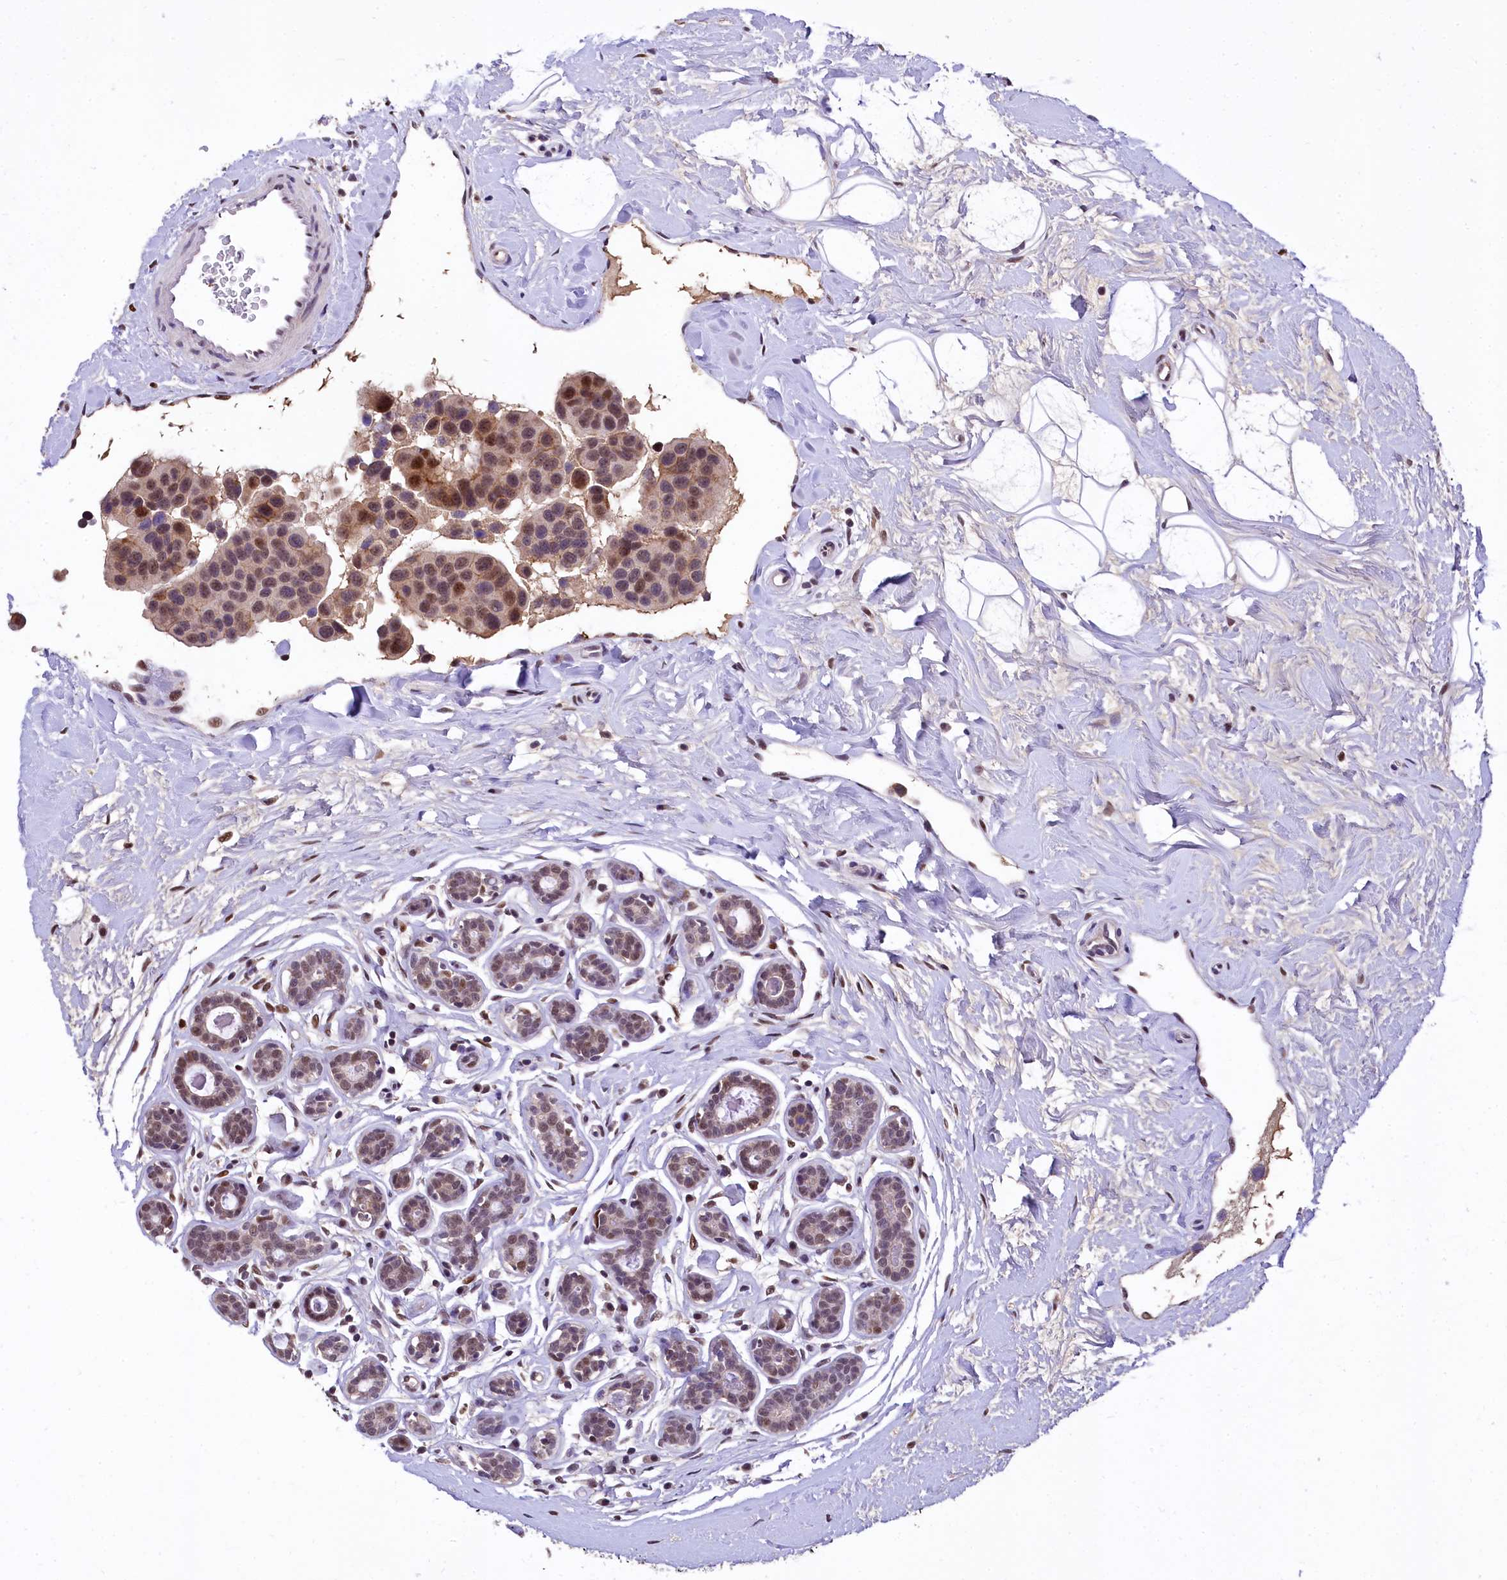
{"staining": {"intensity": "moderate", "quantity": ">75%", "location": "nuclear"}, "tissue": "breast cancer", "cell_type": "Tumor cells", "image_type": "cancer", "snomed": [{"axis": "morphology", "description": "Normal tissue, NOS"}, {"axis": "morphology", "description": "Duct carcinoma"}, {"axis": "topography", "description": "Breast"}], "caption": "Protein expression analysis of human breast cancer reveals moderate nuclear staining in approximately >75% of tumor cells.", "gene": "HECTD4", "patient": {"sex": "female", "age": 39}}